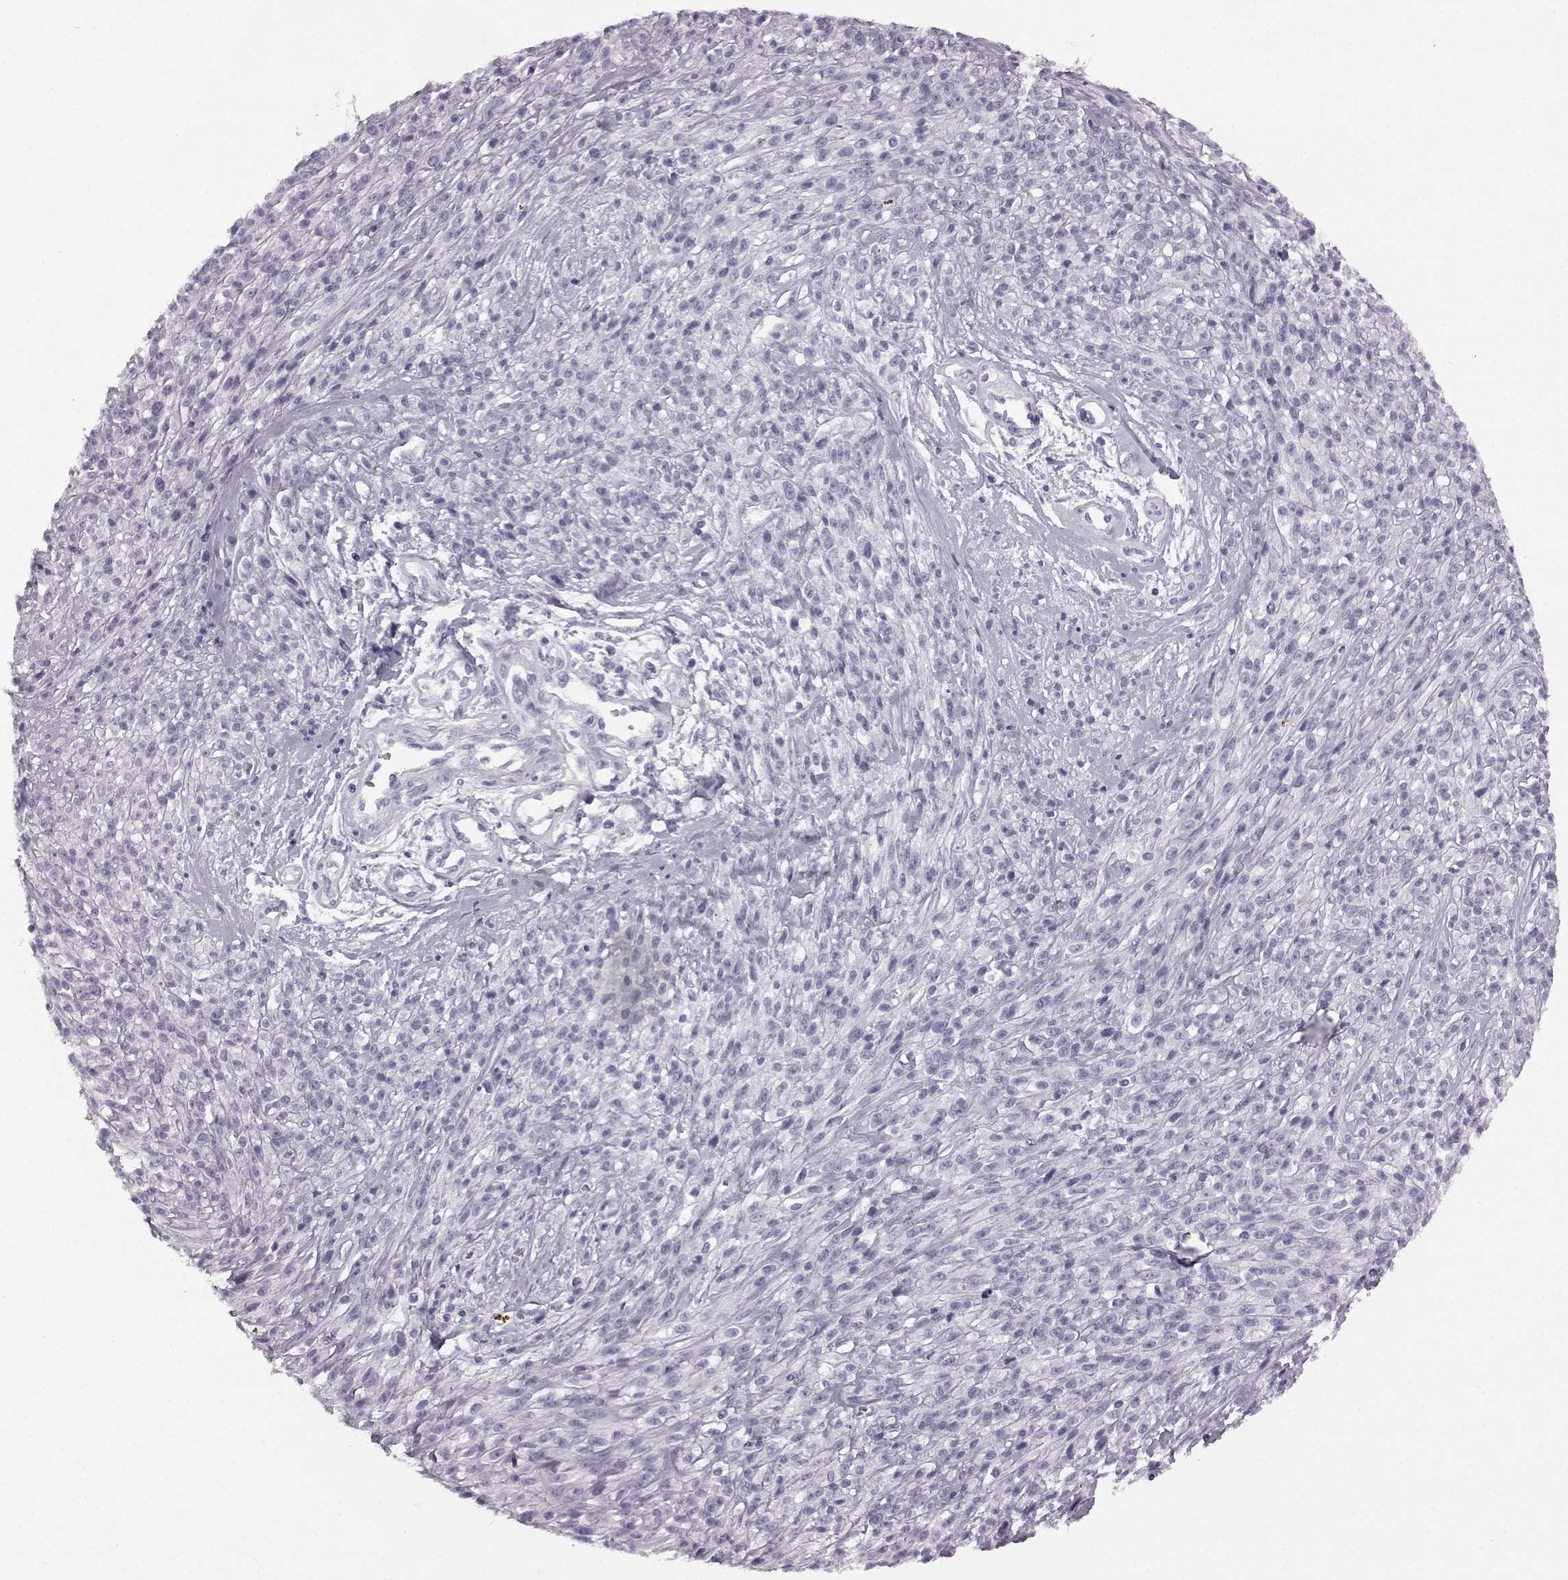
{"staining": {"intensity": "negative", "quantity": "none", "location": "none"}, "tissue": "melanoma", "cell_type": "Tumor cells", "image_type": "cancer", "snomed": [{"axis": "morphology", "description": "Malignant melanoma, NOS"}, {"axis": "topography", "description": "Skin"}, {"axis": "topography", "description": "Skin of trunk"}], "caption": "Immunohistochemistry of malignant melanoma displays no positivity in tumor cells. (DAB IHC with hematoxylin counter stain).", "gene": "AIPL1", "patient": {"sex": "male", "age": 74}}